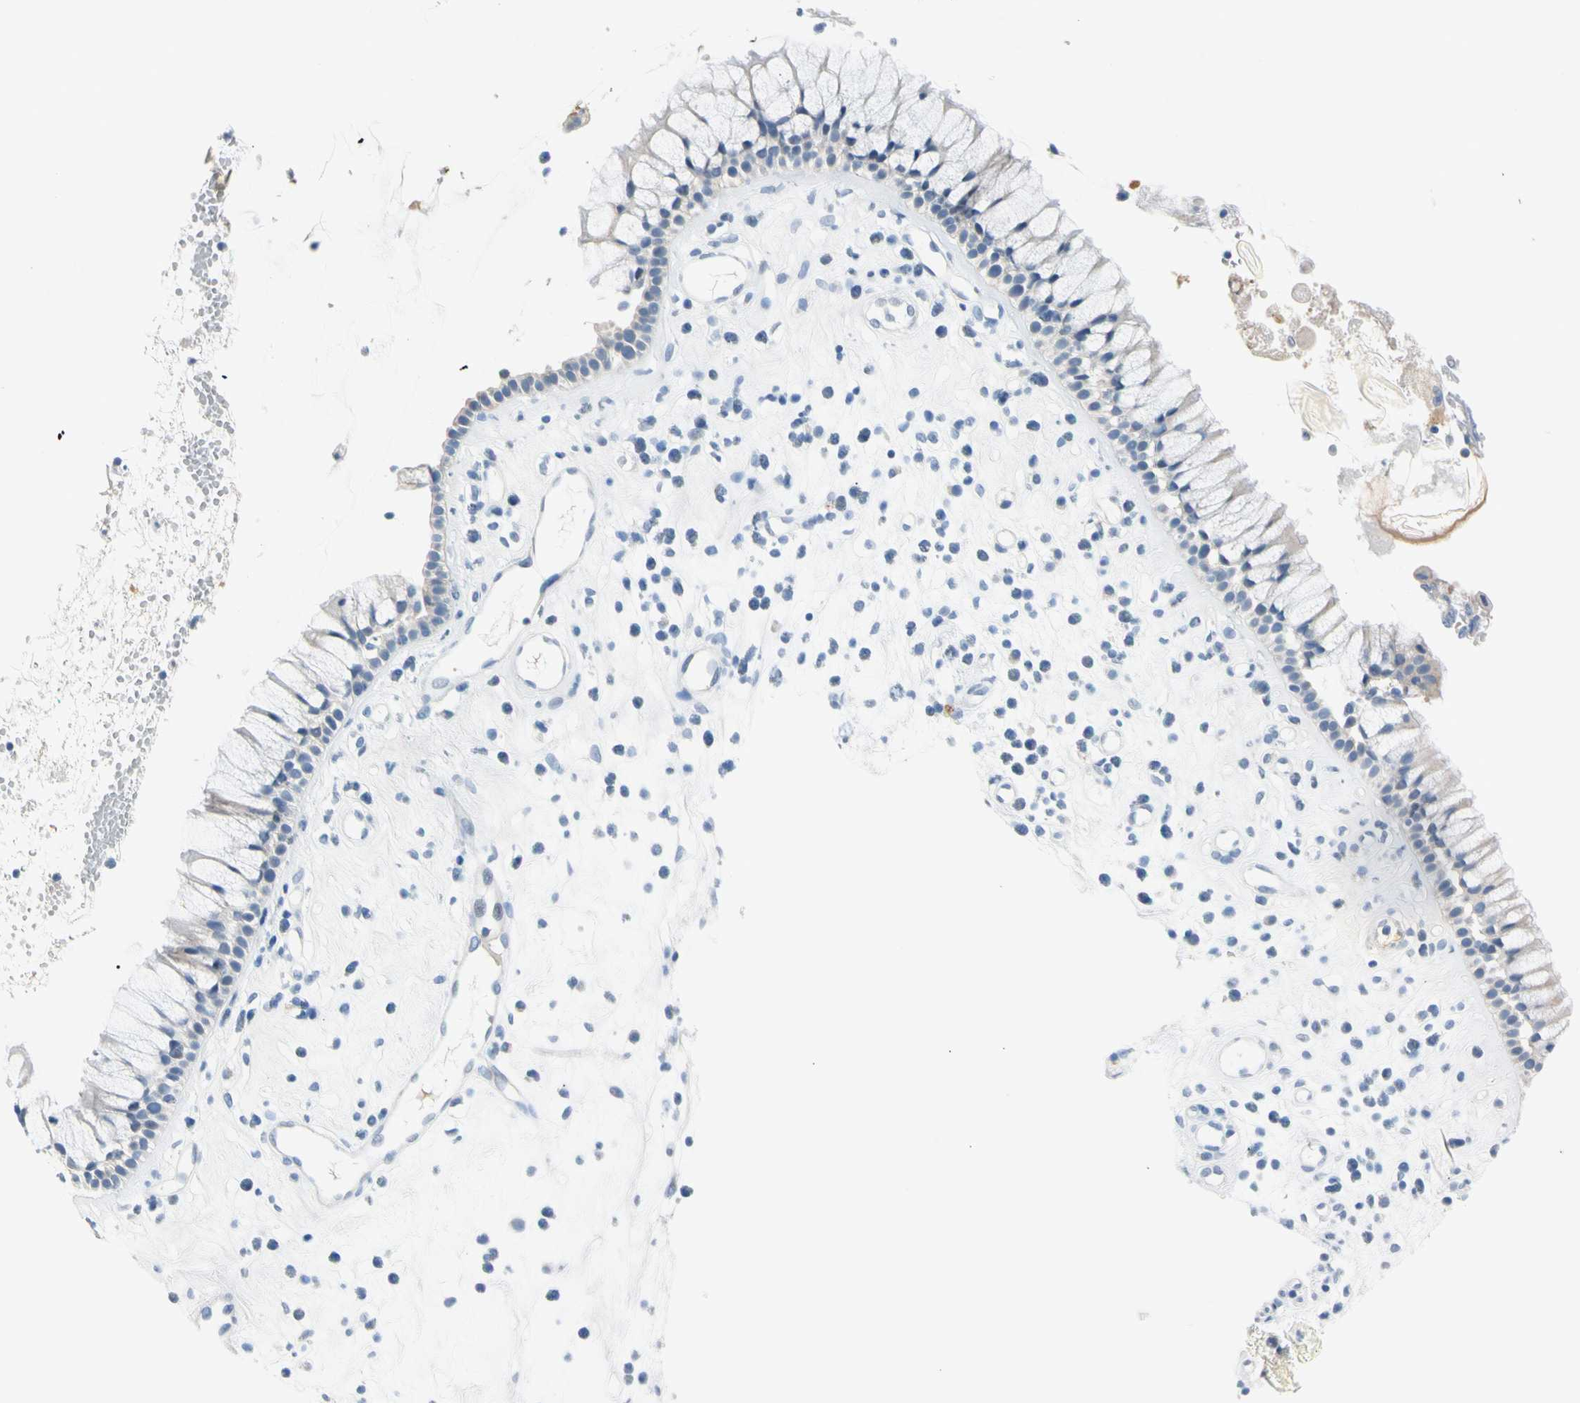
{"staining": {"intensity": "negative", "quantity": "none", "location": "none"}, "tissue": "nasopharynx", "cell_type": "Respiratory epithelial cells", "image_type": "normal", "snomed": [{"axis": "morphology", "description": "Normal tissue, NOS"}, {"axis": "topography", "description": "Nasopharynx"}], "caption": "This image is of unremarkable nasopharynx stained with IHC to label a protein in brown with the nuclei are counter-stained blue. There is no expression in respiratory epithelial cells.", "gene": "MARK1", "patient": {"sex": "male", "age": 13}}